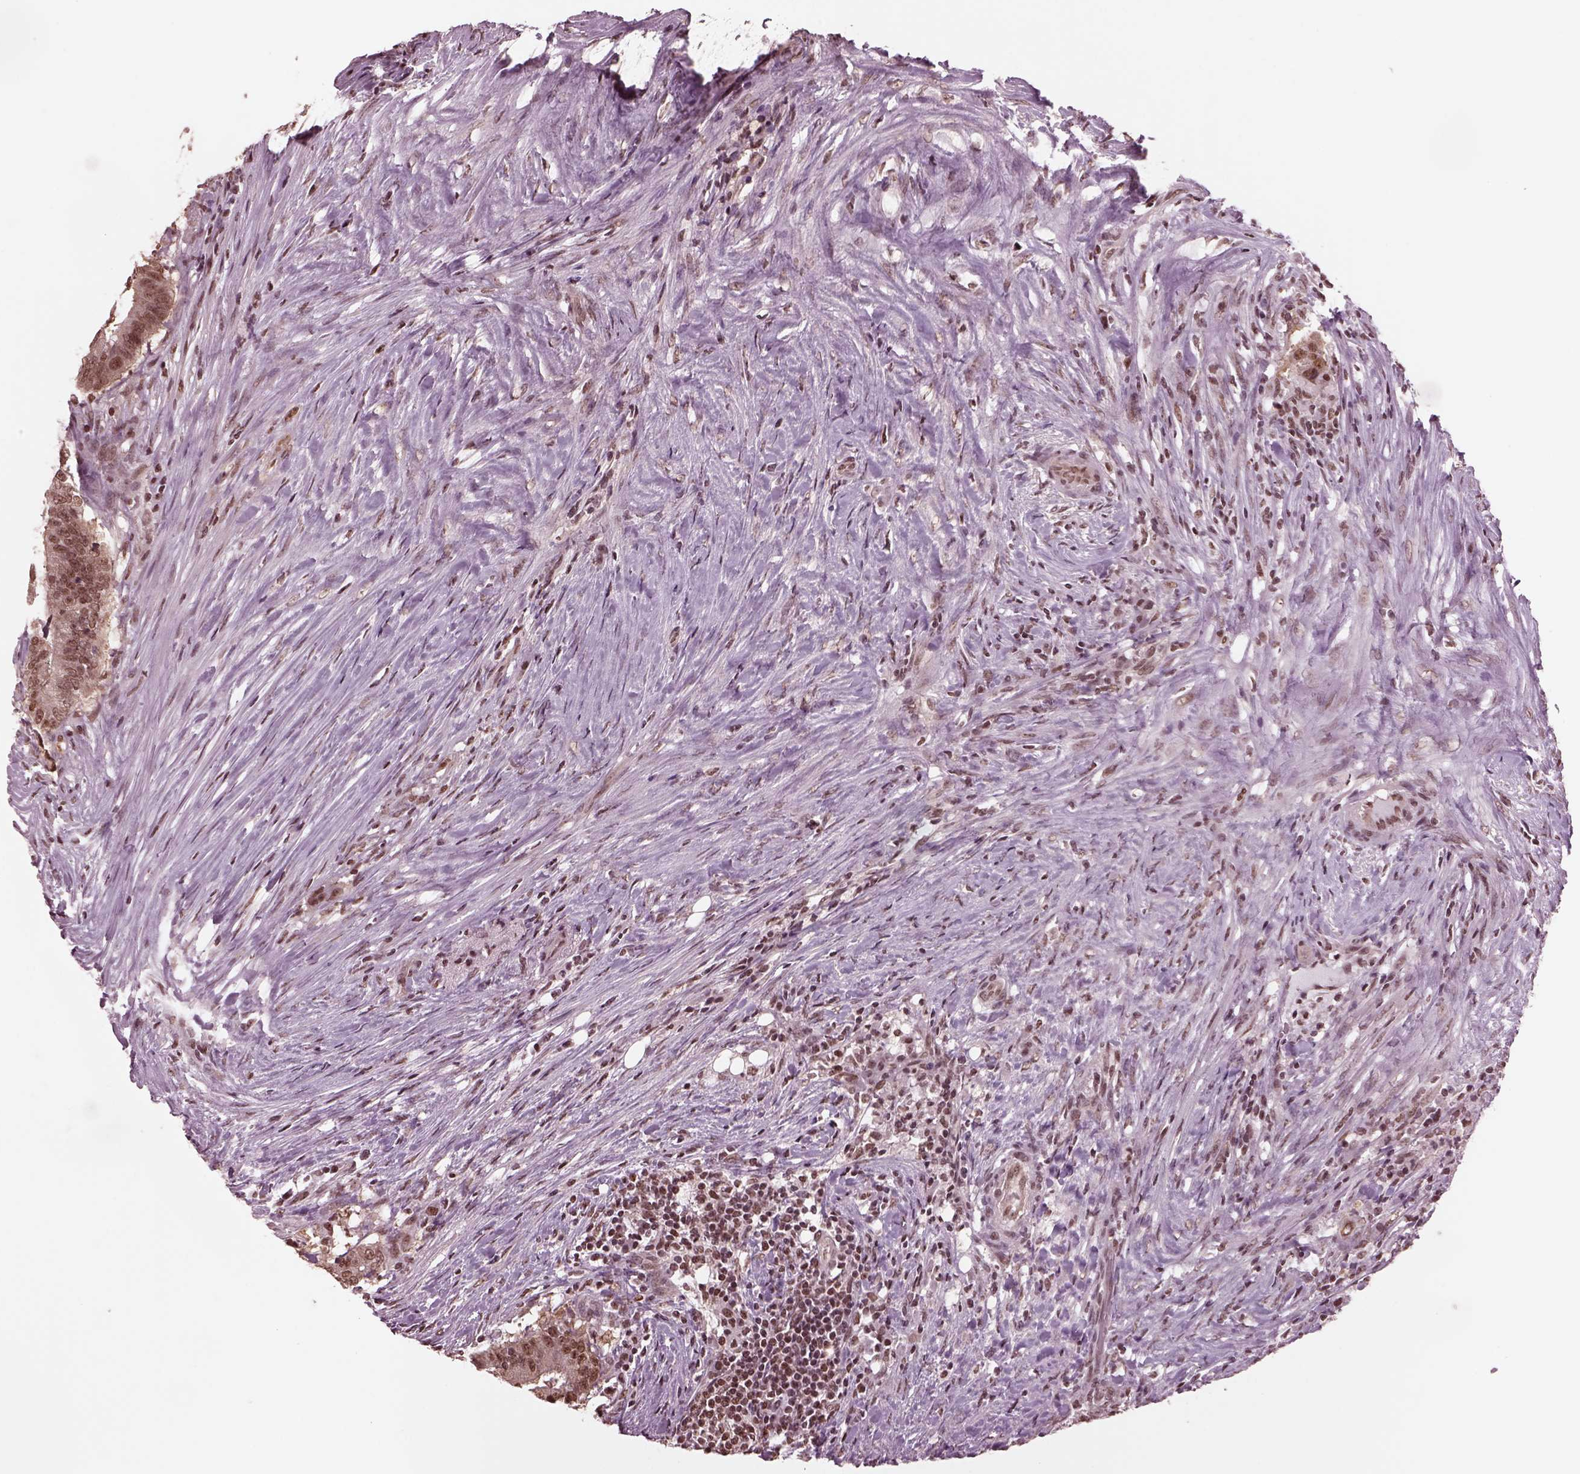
{"staining": {"intensity": "moderate", "quantity": ">75%", "location": "nuclear"}, "tissue": "colorectal cancer", "cell_type": "Tumor cells", "image_type": "cancer", "snomed": [{"axis": "morphology", "description": "Adenocarcinoma, NOS"}, {"axis": "topography", "description": "Colon"}], "caption": "The immunohistochemical stain labels moderate nuclear staining in tumor cells of colorectal cancer tissue.", "gene": "RUVBL2", "patient": {"sex": "female", "age": 43}}